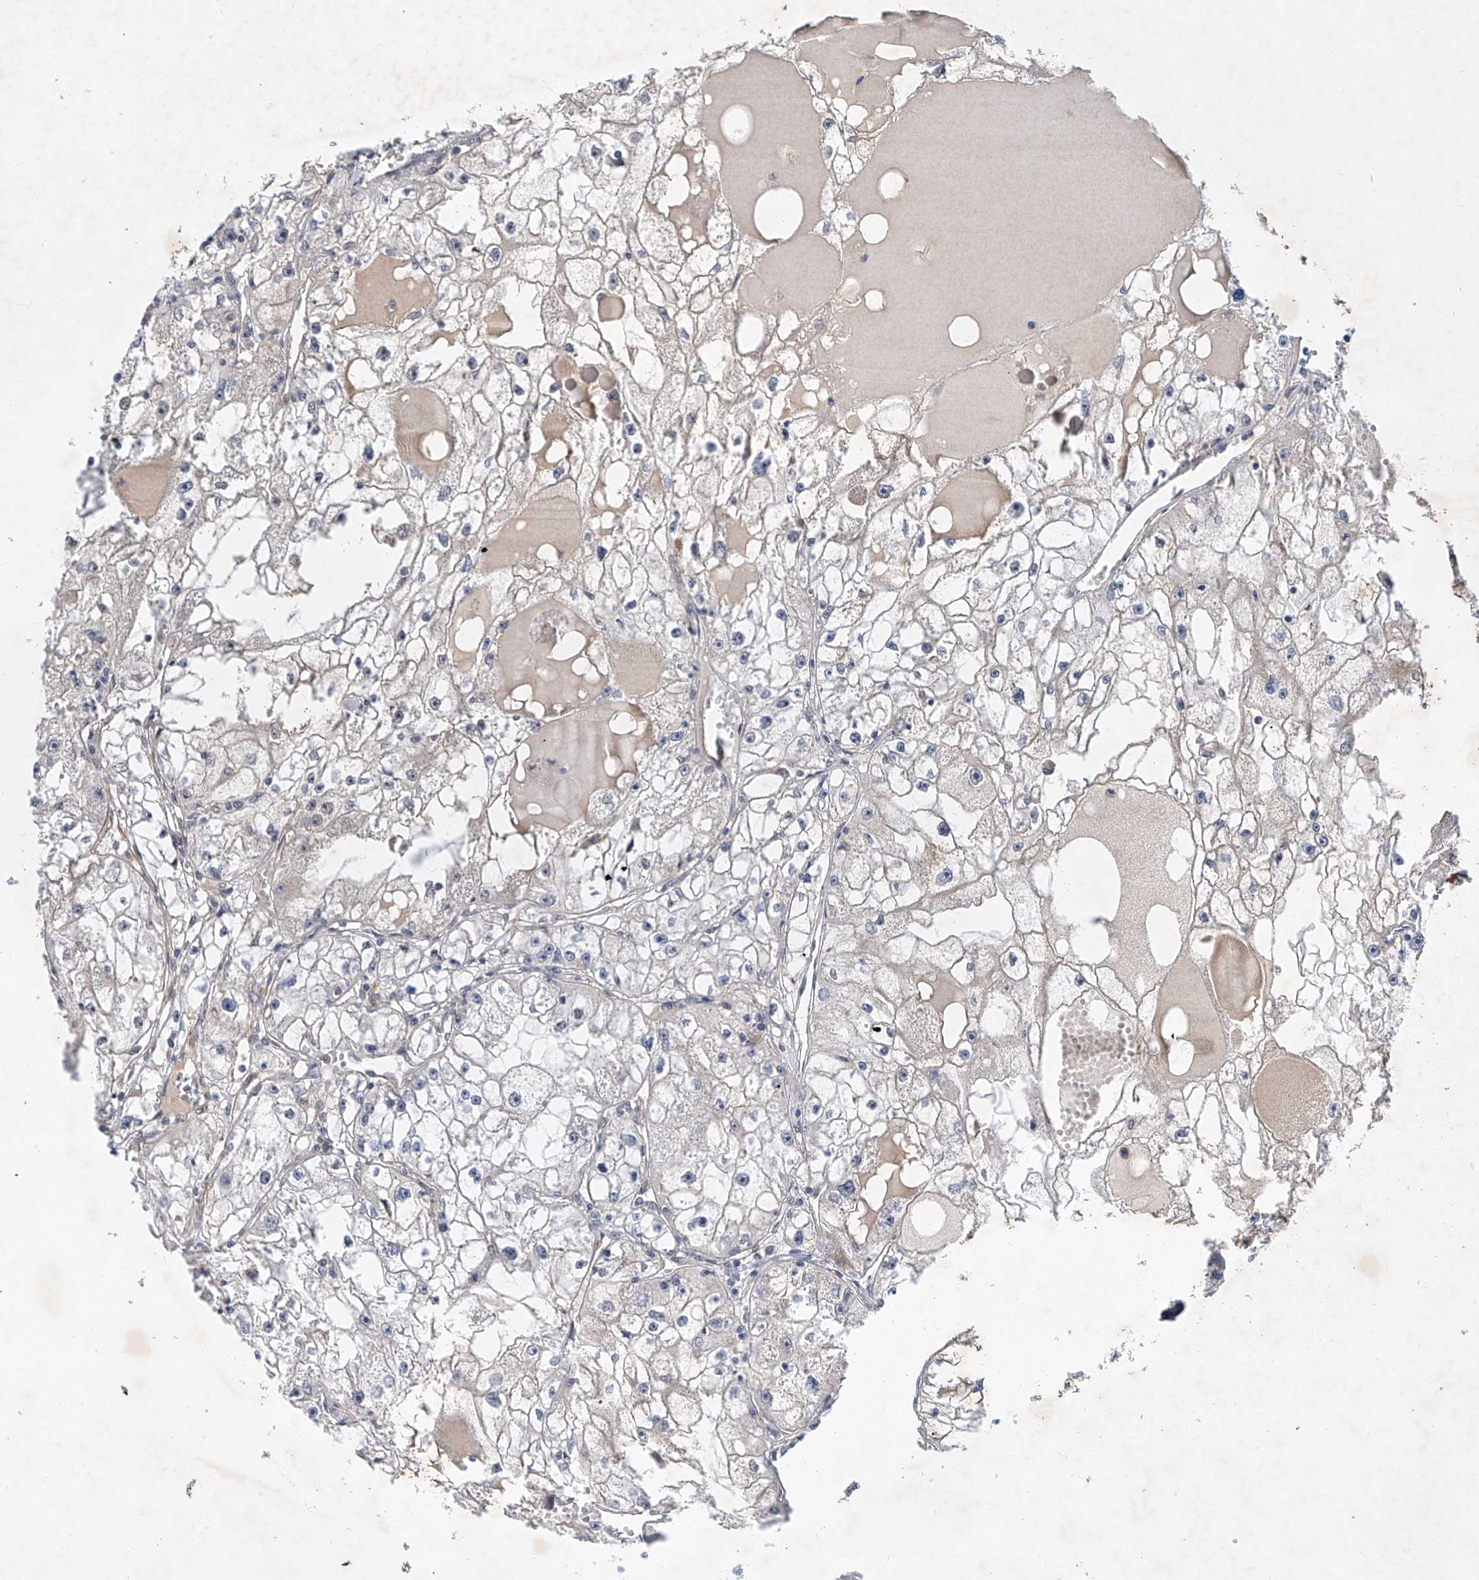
{"staining": {"intensity": "negative", "quantity": "none", "location": "none"}, "tissue": "renal cancer", "cell_type": "Tumor cells", "image_type": "cancer", "snomed": [{"axis": "morphology", "description": "Adenocarcinoma, NOS"}, {"axis": "topography", "description": "Kidney"}], "caption": "This is a photomicrograph of IHC staining of adenocarcinoma (renal), which shows no staining in tumor cells. (DAB (3,3'-diaminobenzidine) IHC visualized using brightfield microscopy, high magnification).", "gene": "AMD1", "patient": {"sex": "male", "age": 56}}